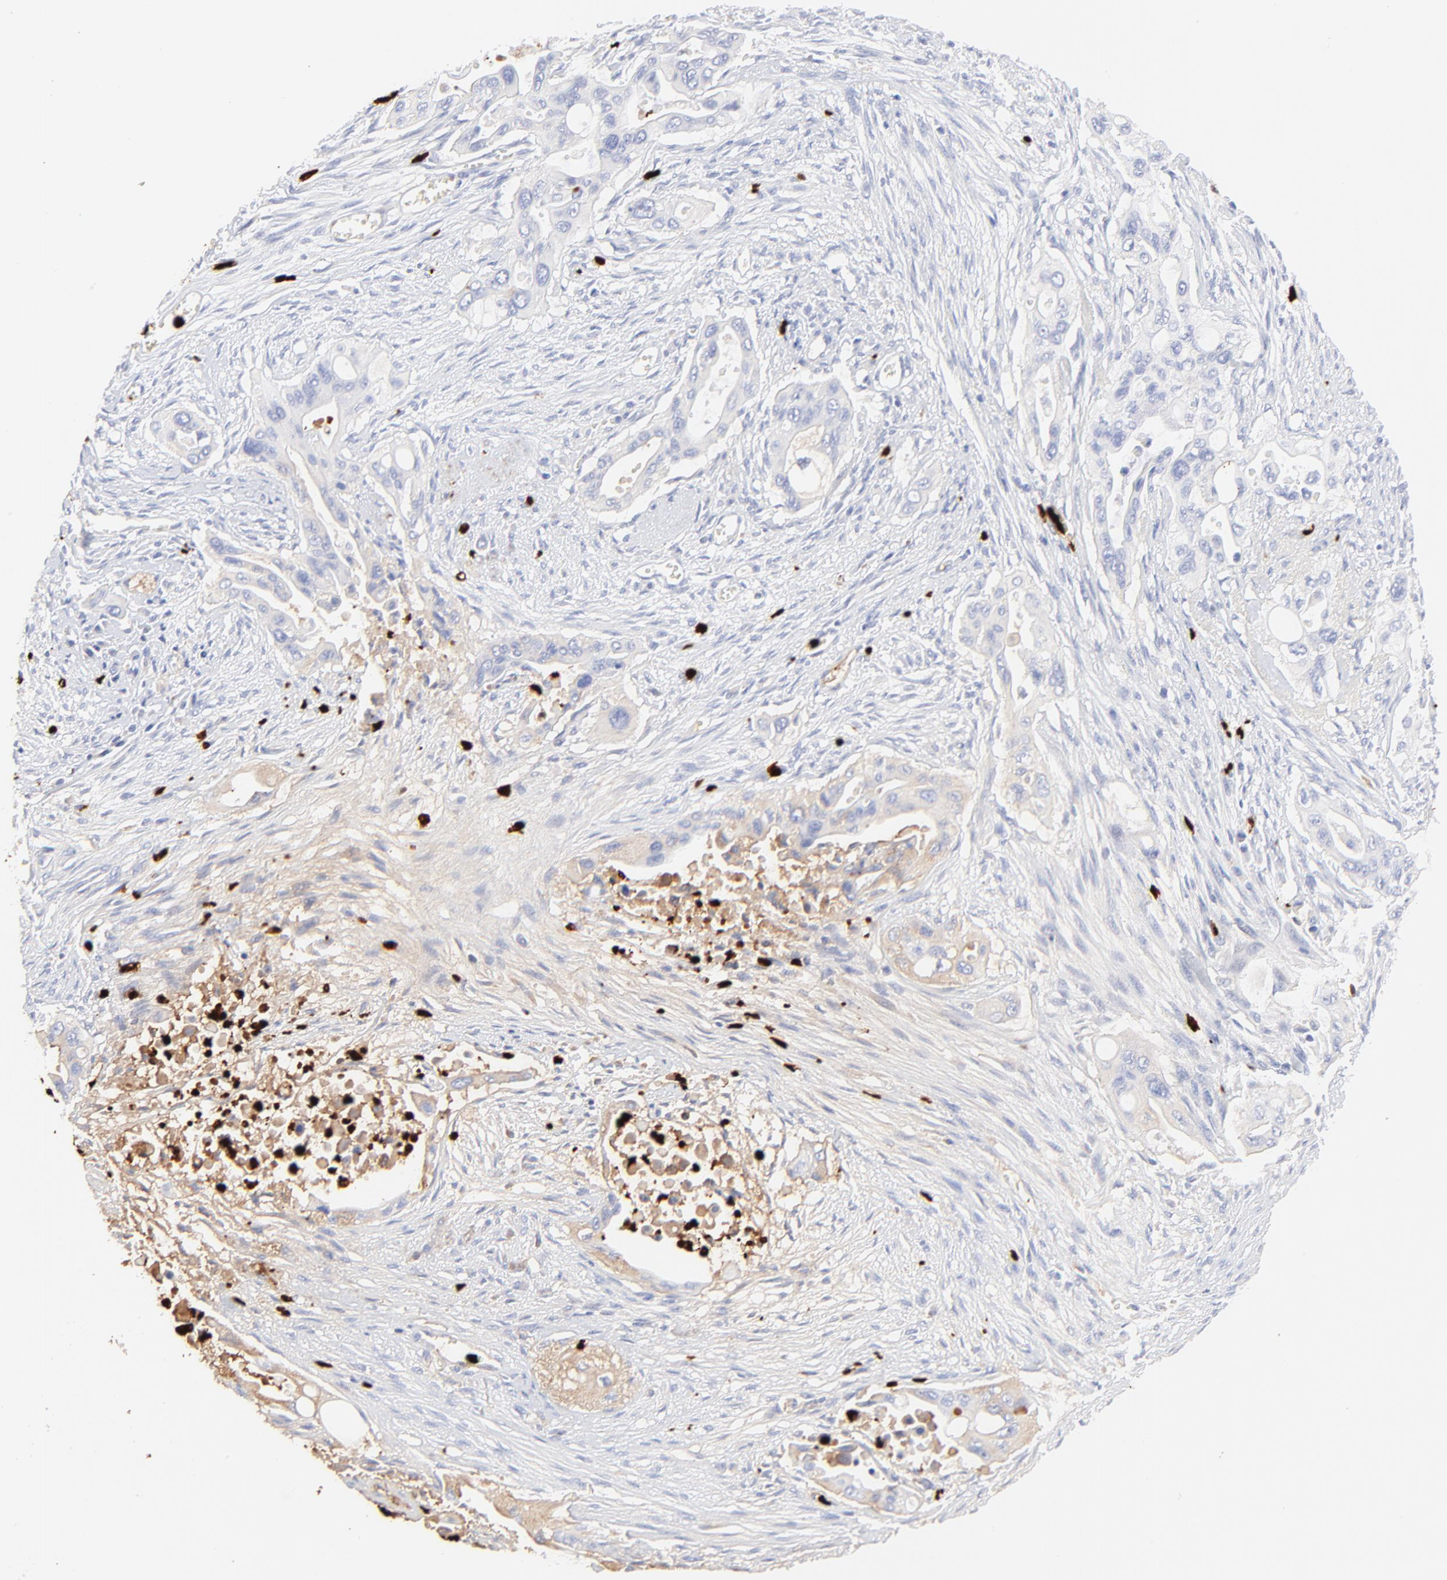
{"staining": {"intensity": "negative", "quantity": "none", "location": "none"}, "tissue": "pancreatic cancer", "cell_type": "Tumor cells", "image_type": "cancer", "snomed": [{"axis": "morphology", "description": "Adenocarcinoma, NOS"}, {"axis": "topography", "description": "Pancreas"}], "caption": "Histopathology image shows no significant protein positivity in tumor cells of adenocarcinoma (pancreatic).", "gene": "S100A12", "patient": {"sex": "male", "age": 77}}